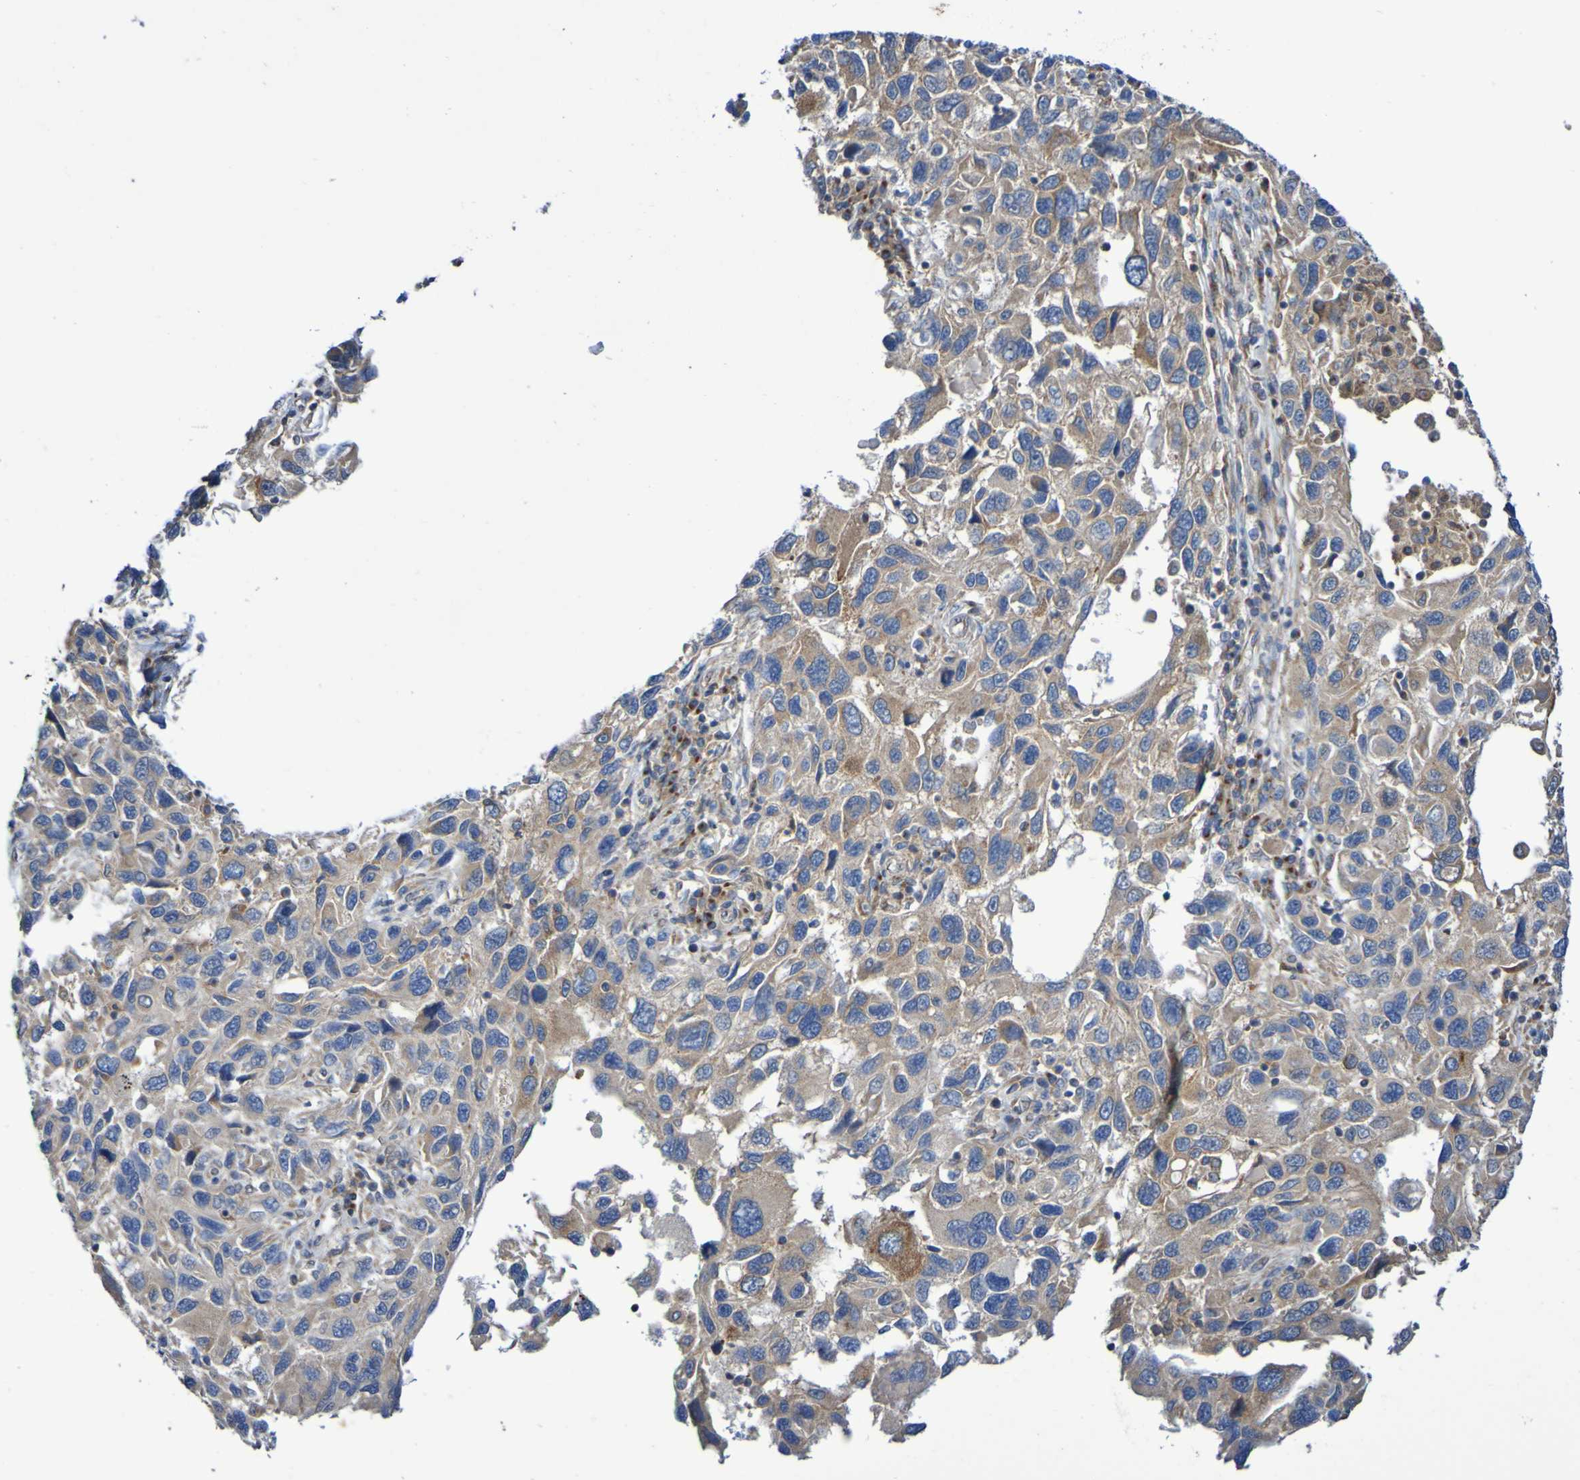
{"staining": {"intensity": "weak", "quantity": ">75%", "location": "cytoplasmic/membranous"}, "tissue": "melanoma", "cell_type": "Tumor cells", "image_type": "cancer", "snomed": [{"axis": "morphology", "description": "Malignant melanoma, NOS"}, {"axis": "topography", "description": "Skin"}], "caption": "A high-resolution photomicrograph shows immunohistochemistry (IHC) staining of malignant melanoma, which reveals weak cytoplasmic/membranous expression in approximately >75% of tumor cells.", "gene": "LMBRD2", "patient": {"sex": "male", "age": 53}}